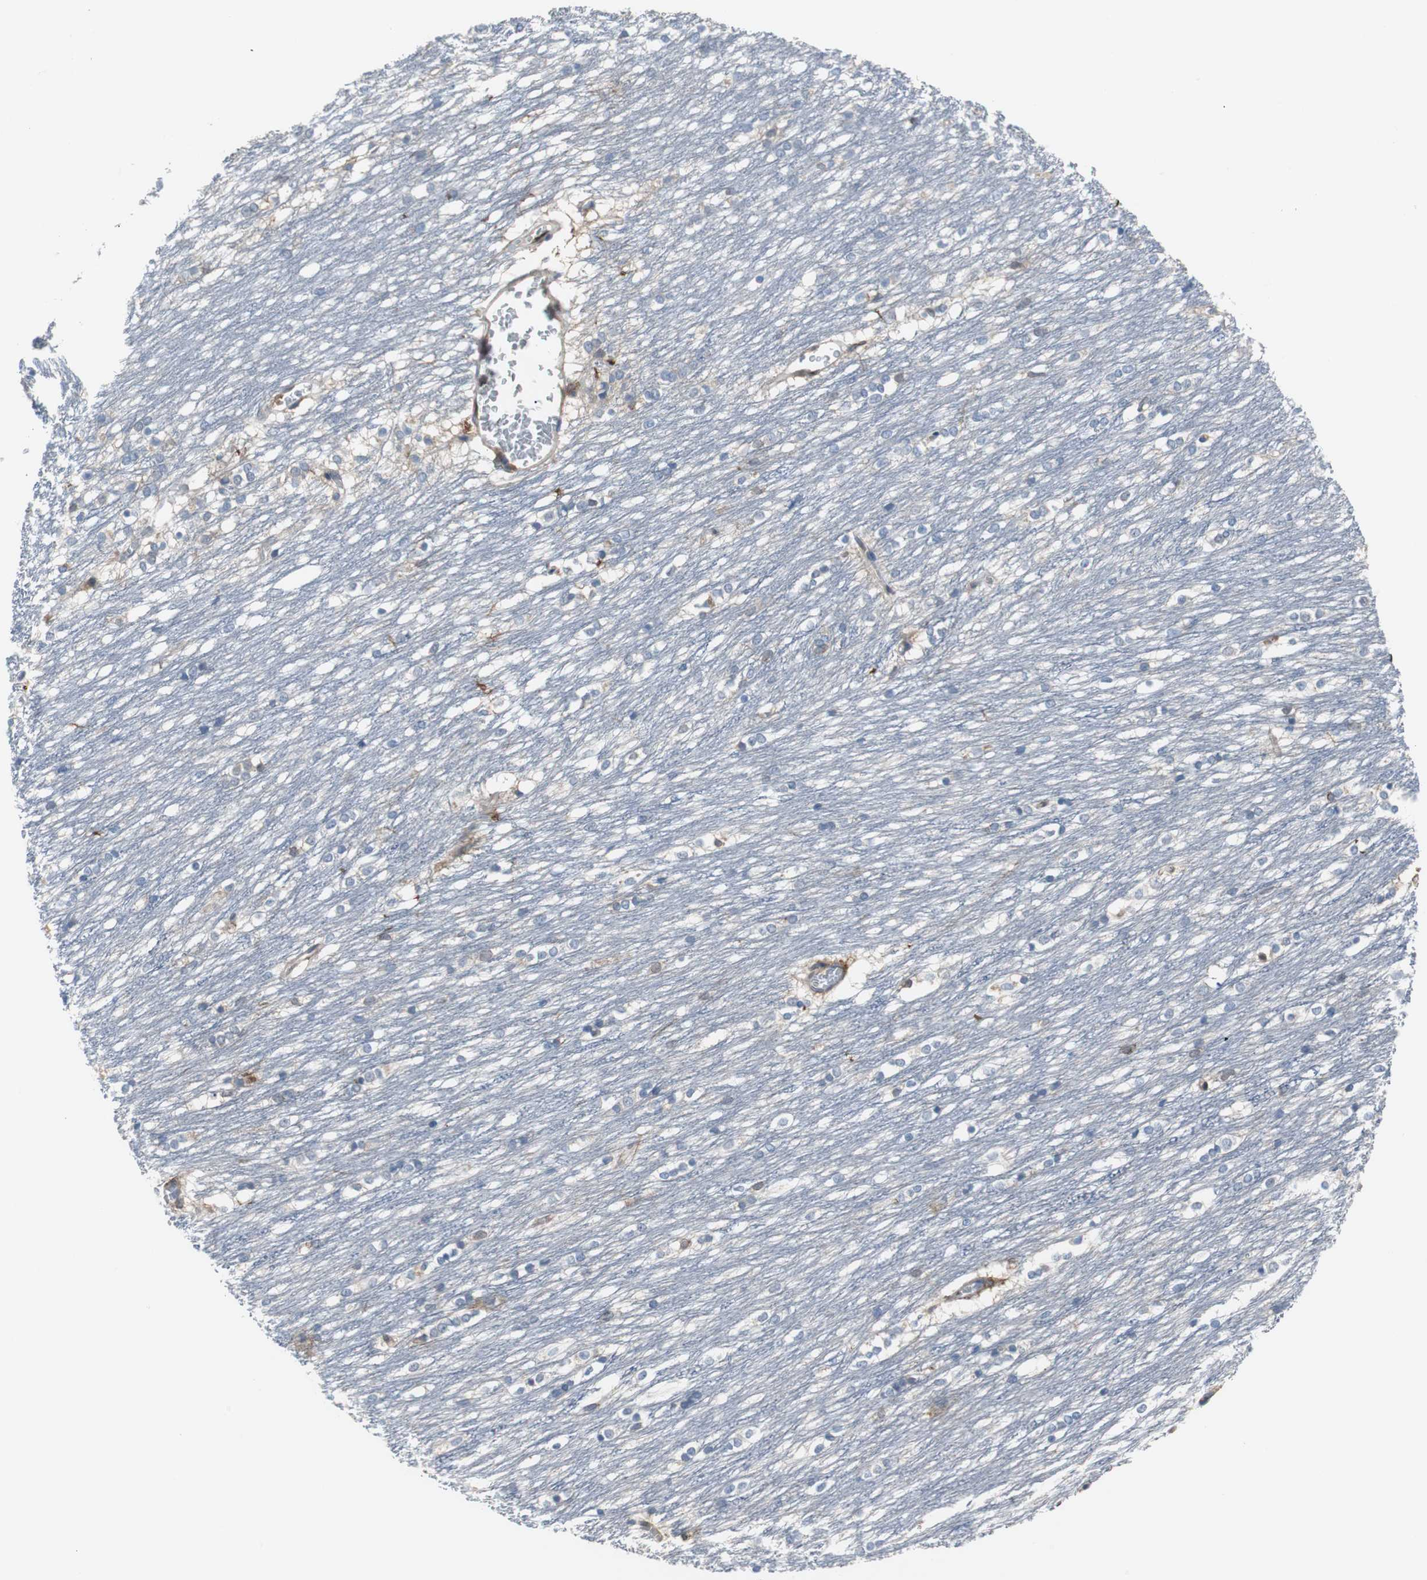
{"staining": {"intensity": "weak", "quantity": "<25%", "location": "cytoplasmic/membranous"}, "tissue": "caudate", "cell_type": "Glial cells", "image_type": "normal", "snomed": [{"axis": "morphology", "description": "Normal tissue, NOS"}, {"axis": "topography", "description": "Lateral ventricle wall"}], "caption": "Caudate stained for a protein using immunohistochemistry displays no expression glial cells.", "gene": "ANXA4", "patient": {"sex": "female", "age": 19}}